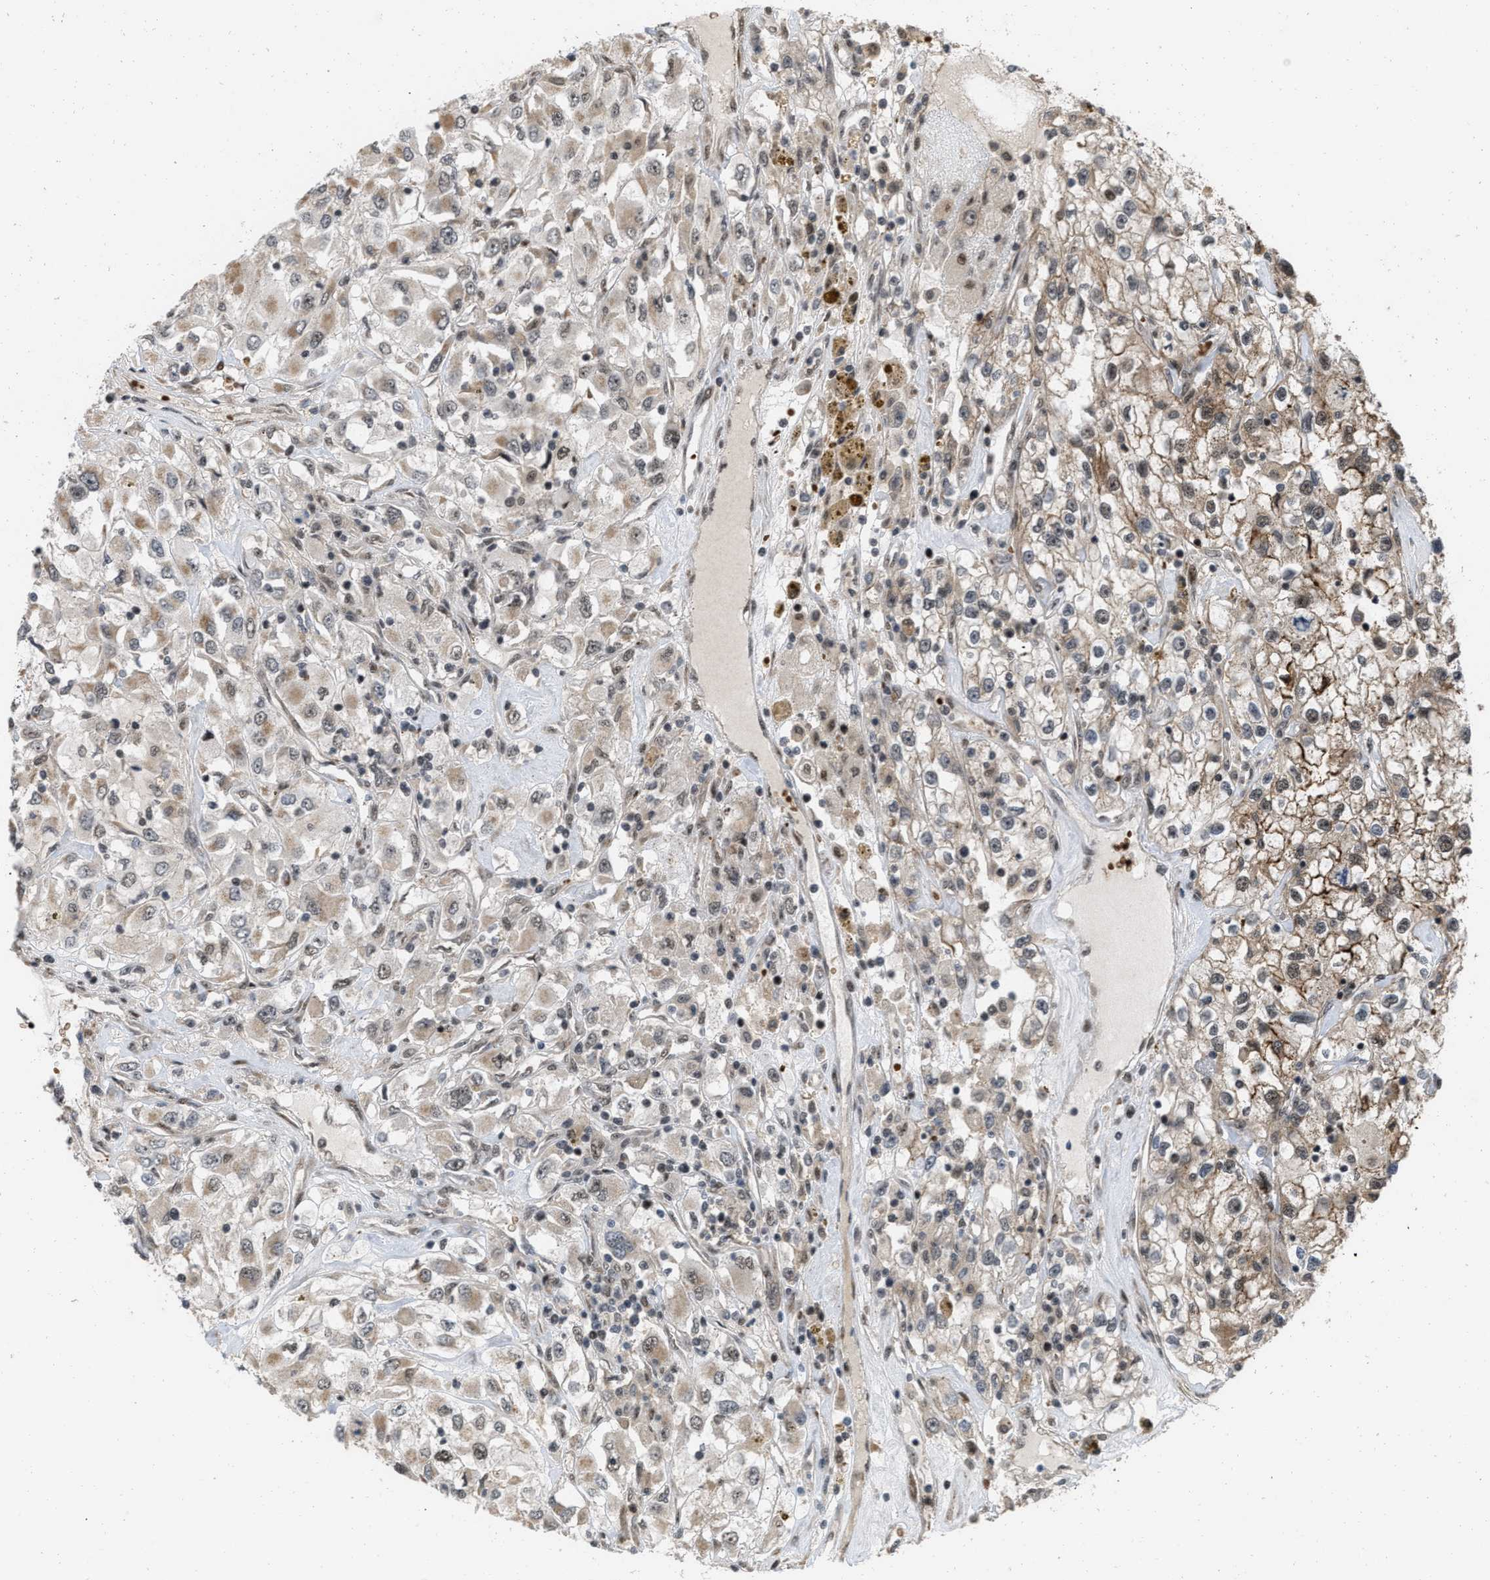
{"staining": {"intensity": "moderate", "quantity": "25%-75%", "location": "cytoplasmic/membranous"}, "tissue": "renal cancer", "cell_type": "Tumor cells", "image_type": "cancer", "snomed": [{"axis": "morphology", "description": "Adenocarcinoma, NOS"}, {"axis": "topography", "description": "Kidney"}], "caption": "Human adenocarcinoma (renal) stained for a protein (brown) shows moderate cytoplasmic/membranous positive positivity in about 25%-75% of tumor cells.", "gene": "ANKRD11", "patient": {"sex": "female", "age": 52}}